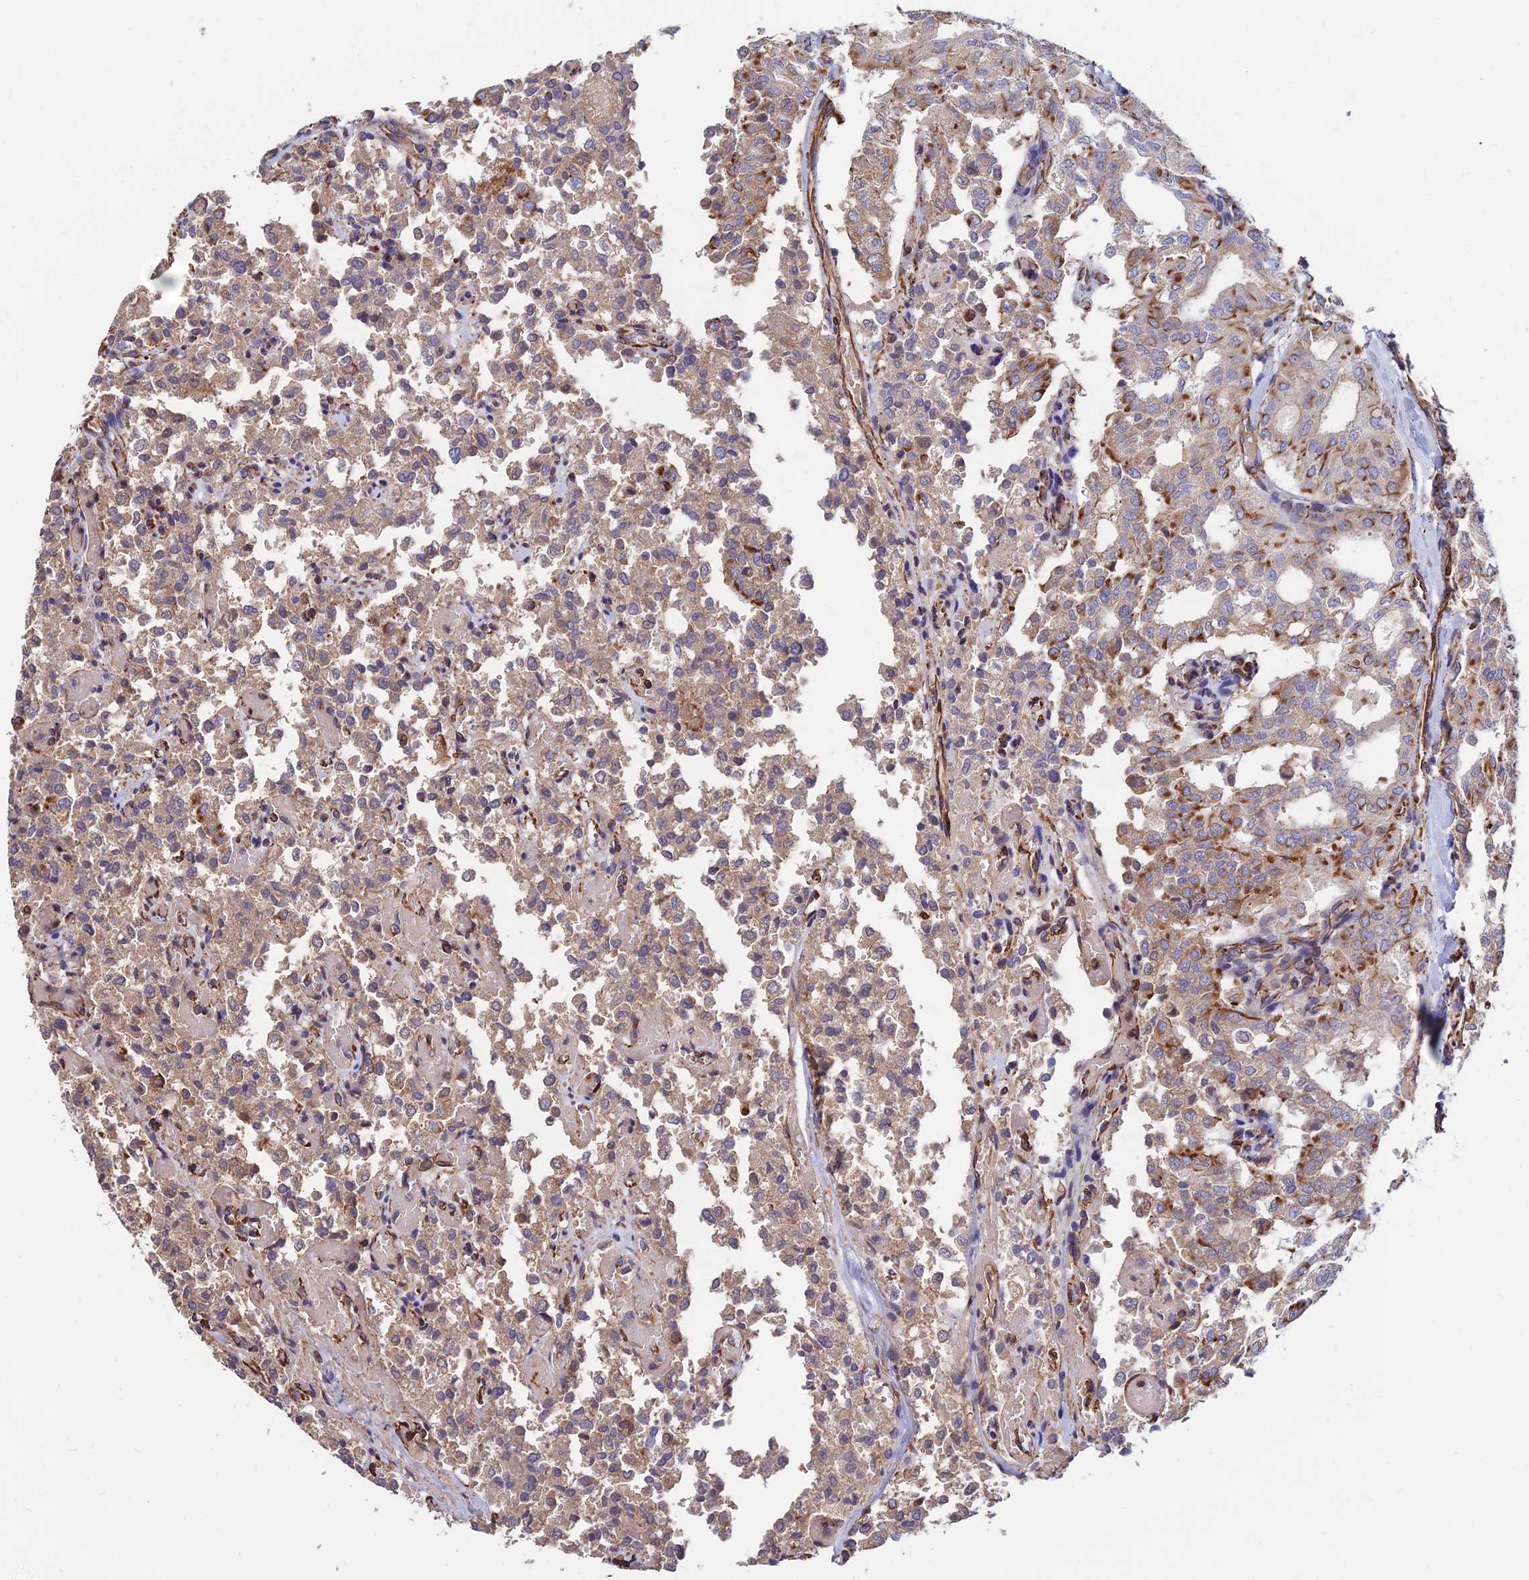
{"staining": {"intensity": "moderate", "quantity": ">75%", "location": "cytoplasmic/membranous"}, "tissue": "thyroid cancer", "cell_type": "Tumor cells", "image_type": "cancer", "snomed": [{"axis": "morphology", "description": "Follicular adenoma carcinoma, NOS"}, {"axis": "topography", "description": "Thyroid gland"}], "caption": "IHC of thyroid follicular adenoma carcinoma demonstrates medium levels of moderate cytoplasmic/membranous expression in approximately >75% of tumor cells. (brown staining indicates protein expression, while blue staining denotes nuclei).", "gene": "CDK18", "patient": {"sex": "male", "age": 75}}